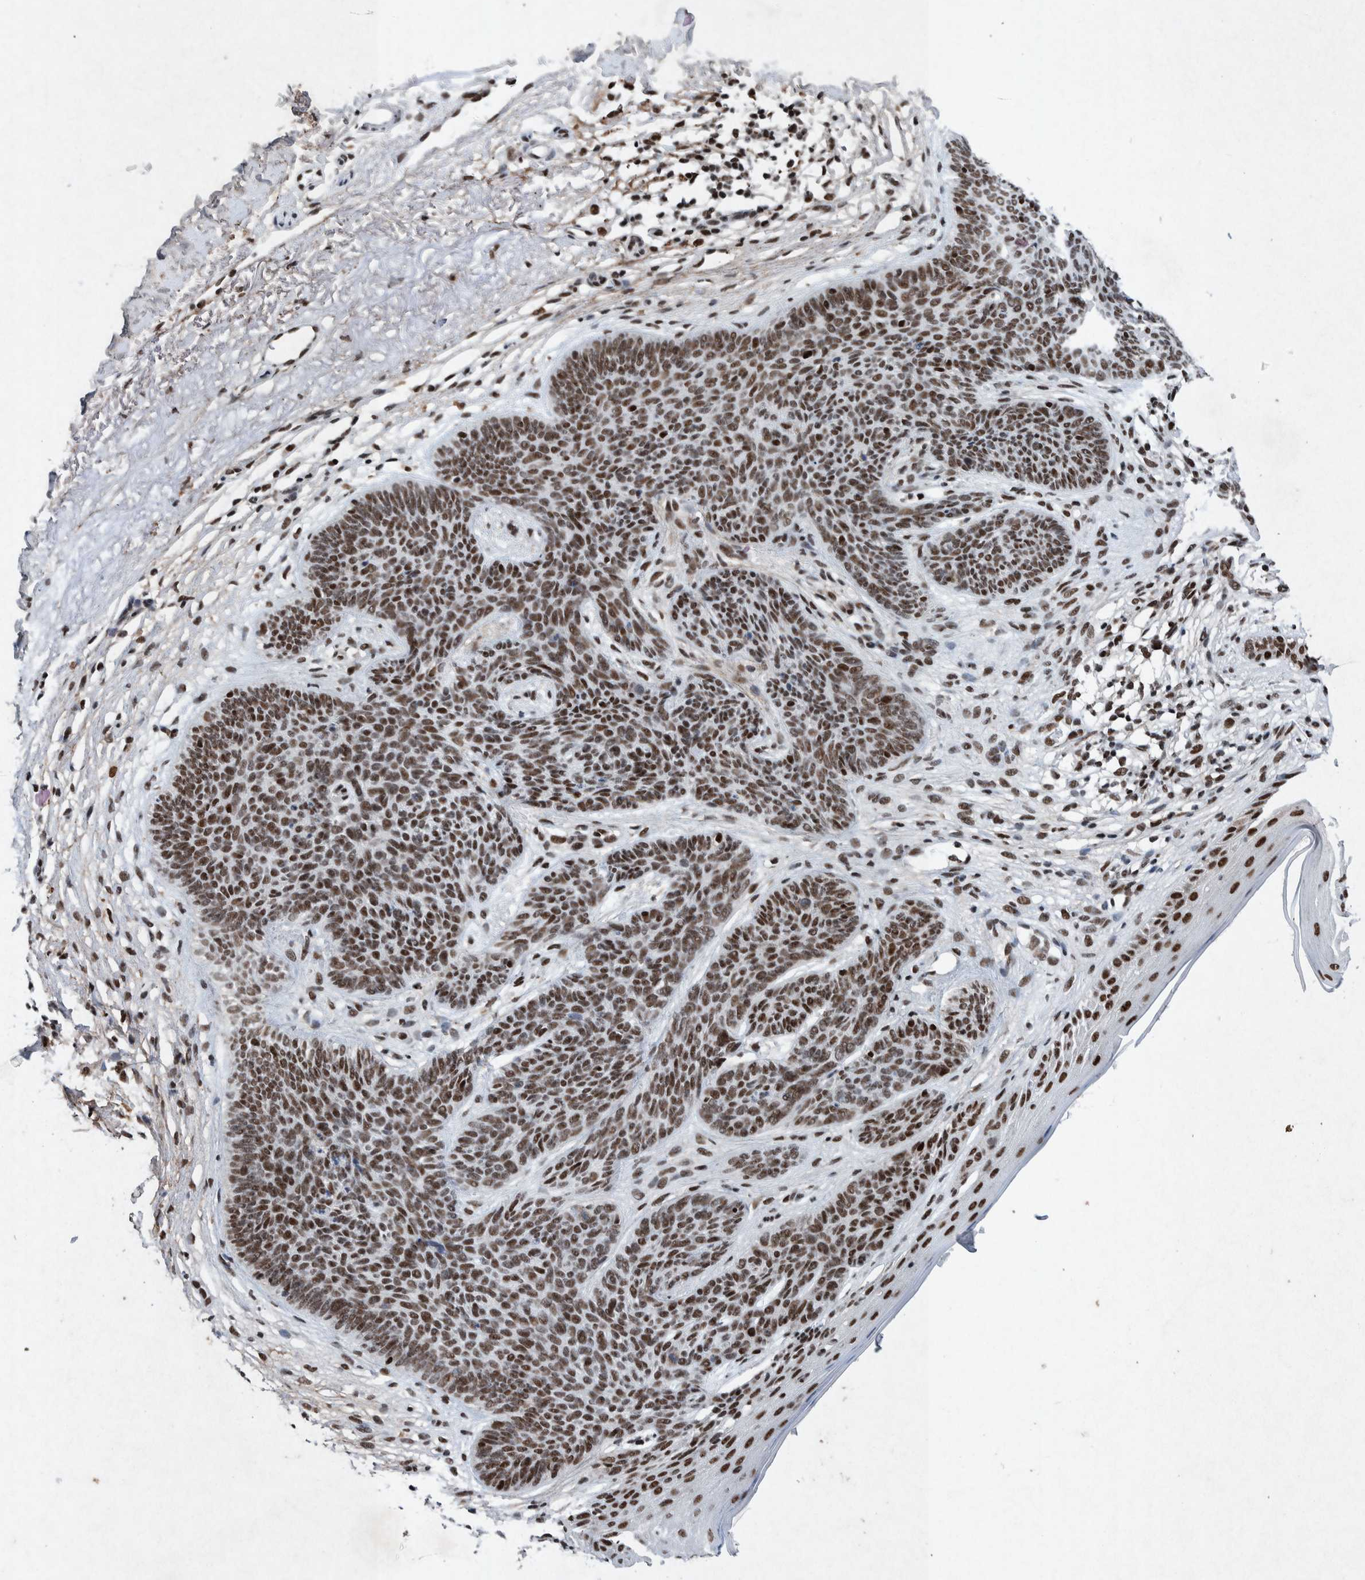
{"staining": {"intensity": "strong", "quantity": ">75%", "location": "nuclear"}, "tissue": "skin cancer", "cell_type": "Tumor cells", "image_type": "cancer", "snomed": [{"axis": "morphology", "description": "Basal cell carcinoma"}, {"axis": "topography", "description": "Skin"}], "caption": "IHC image of human skin cancer stained for a protein (brown), which displays high levels of strong nuclear expression in approximately >75% of tumor cells.", "gene": "TAF10", "patient": {"sex": "female", "age": 70}}